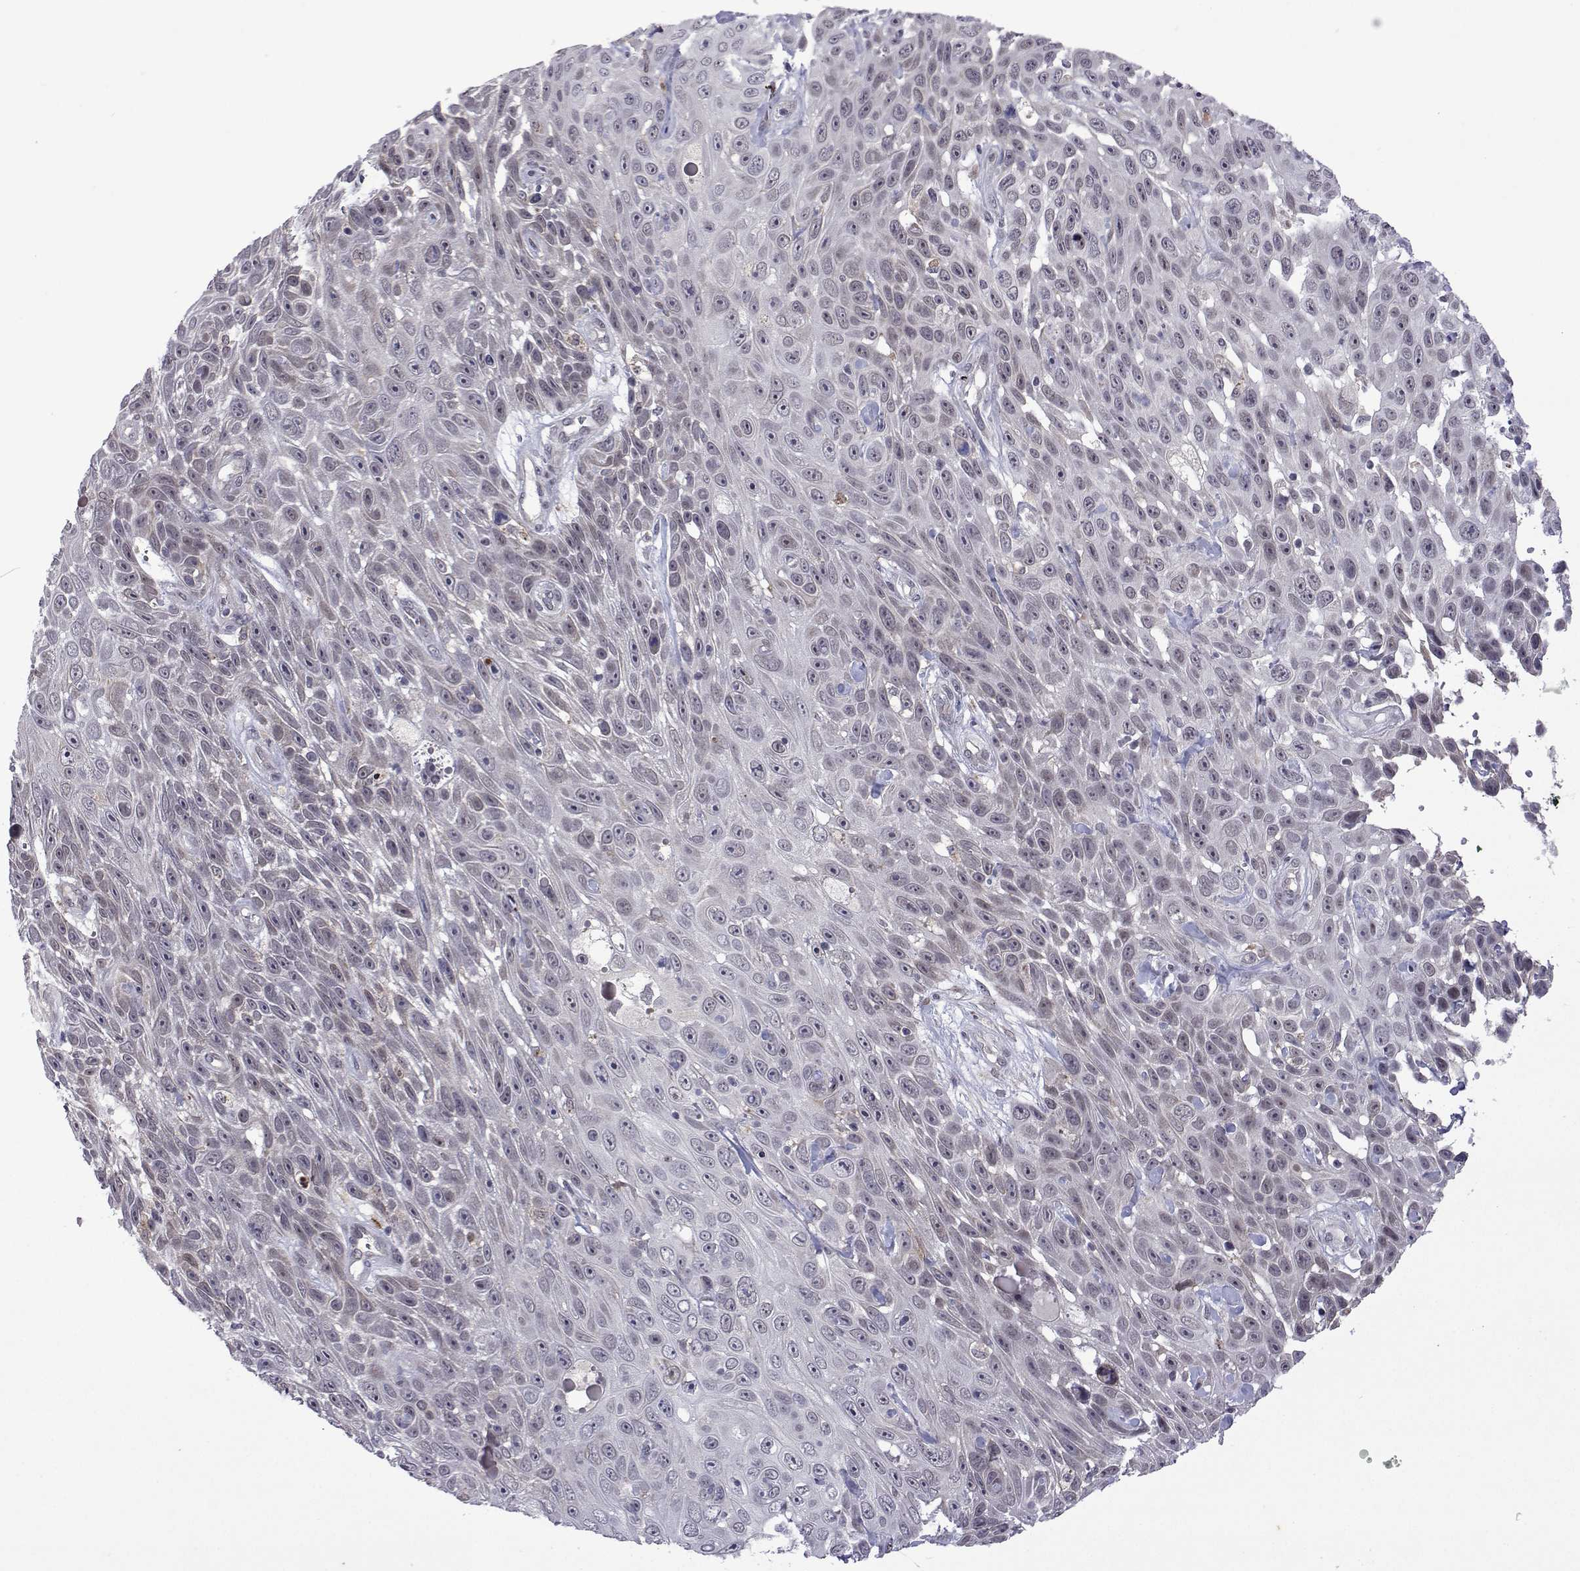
{"staining": {"intensity": "negative", "quantity": "none", "location": "none"}, "tissue": "skin cancer", "cell_type": "Tumor cells", "image_type": "cancer", "snomed": [{"axis": "morphology", "description": "Squamous cell carcinoma, NOS"}, {"axis": "topography", "description": "Skin"}], "caption": "The IHC photomicrograph has no significant positivity in tumor cells of squamous cell carcinoma (skin) tissue.", "gene": "EFCAB3", "patient": {"sex": "male", "age": 82}}